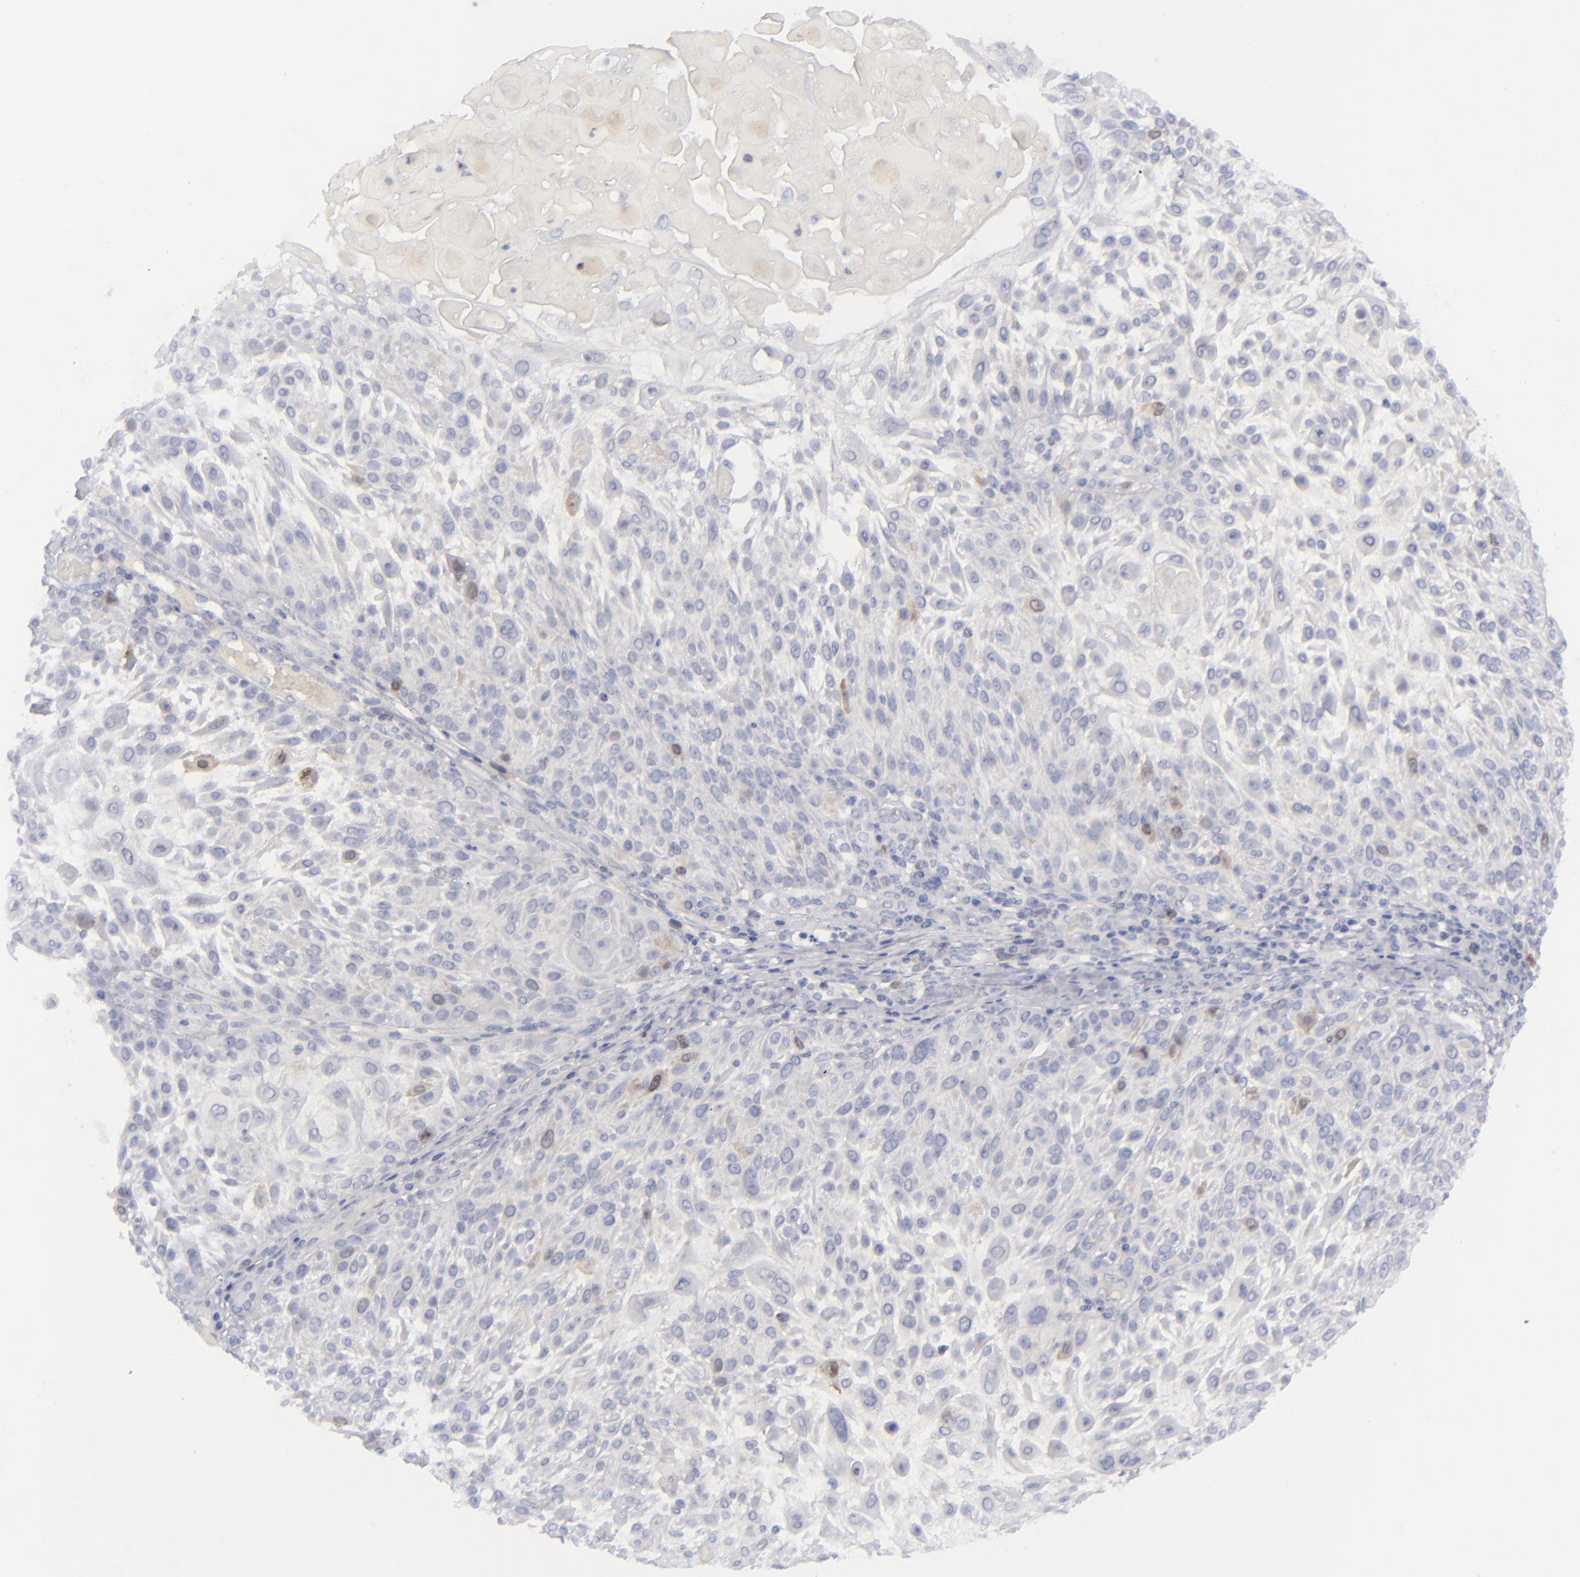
{"staining": {"intensity": "weak", "quantity": "<25%", "location": "nuclear"}, "tissue": "skin cancer", "cell_type": "Tumor cells", "image_type": "cancer", "snomed": [{"axis": "morphology", "description": "Squamous cell carcinoma, NOS"}, {"axis": "topography", "description": "Skin"}], "caption": "The image displays no staining of tumor cells in skin cancer (squamous cell carcinoma). (DAB (3,3'-diaminobenzidine) immunohistochemistry (IHC) visualized using brightfield microscopy, high magnification).", "gene": "AURKA", "patient": {"sex": "female", "age": 89}}